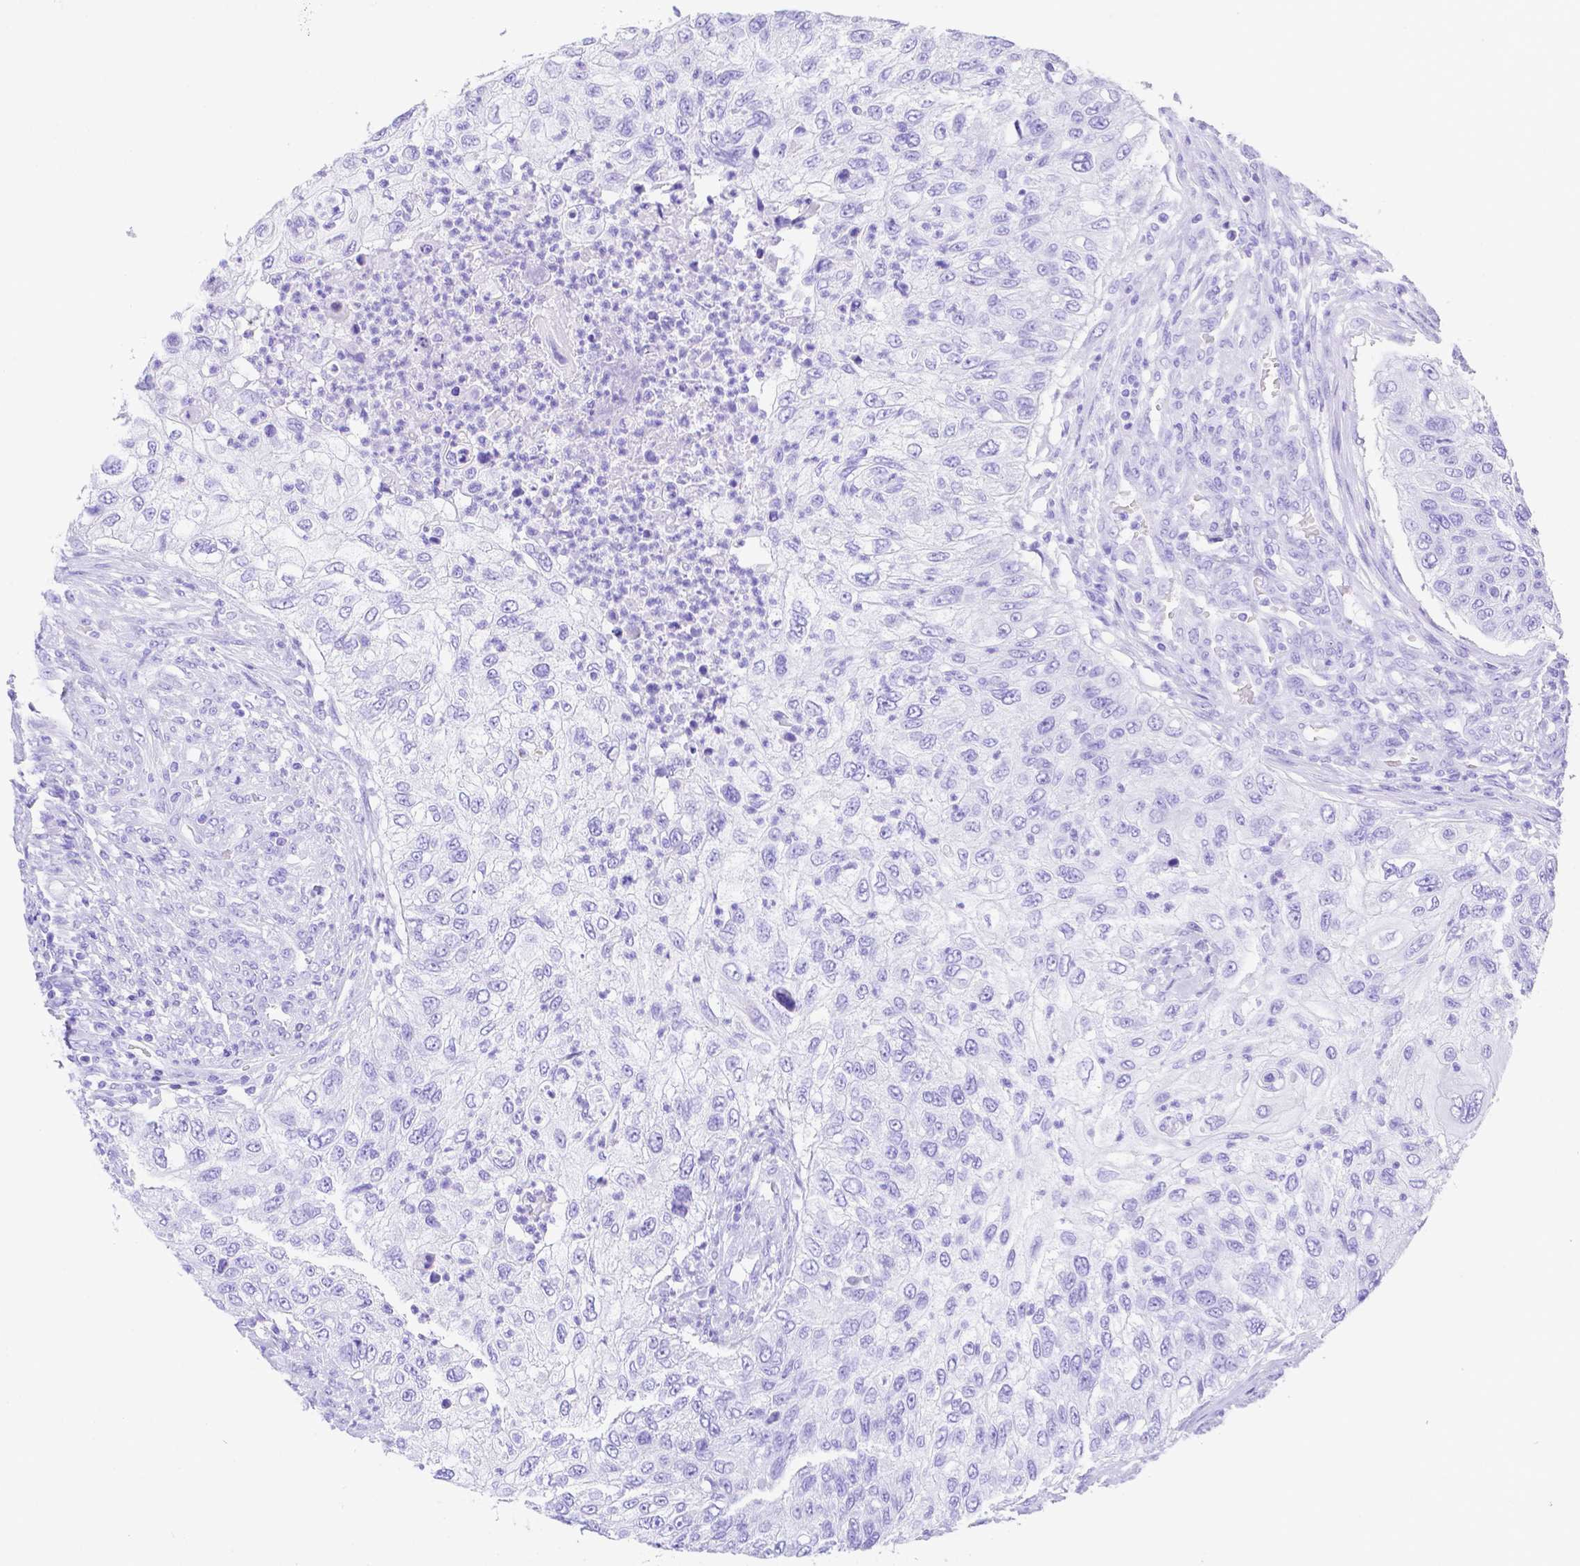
{"staining": {"intensity": "negative", "quantity": "none", "location": "none"}, "tissue": "urothelial cancer", "cell_type": "Tumor cells", "image_type": "cancer", "snomed": [{"axis": "morphology", "description": "Urothelial carcinoma, High grade"}, {"axis": "topography", "description": "Urinary bladder"}], "caption": "Urothelial carcinoma (high-grade) was stained to show a protein in brown. There is no significant expression in tumor cells.", "gene": "SMR3A", "patient": {"sex": "female", "age": 60}}